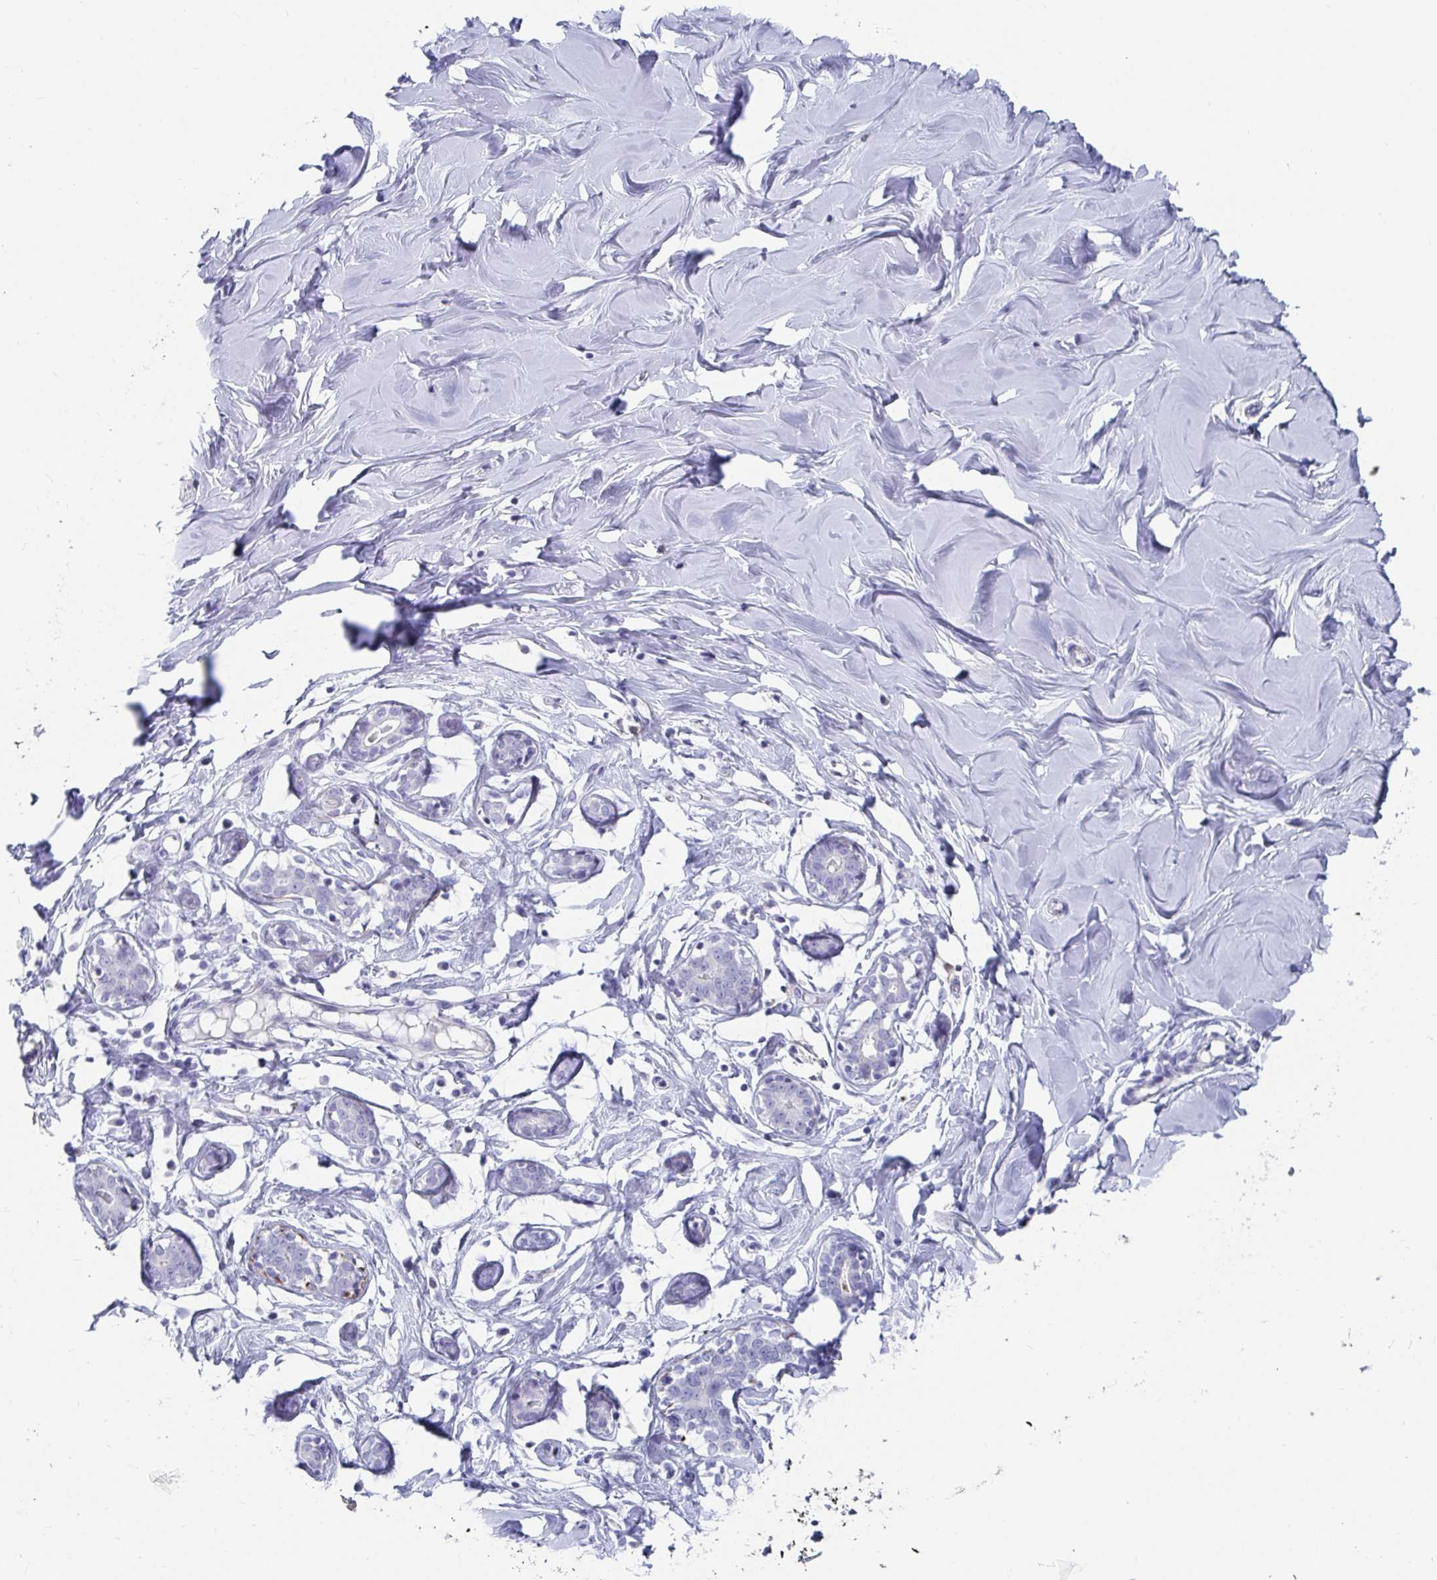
{"staining": {"intensity": "negative", "quantity": "none", "location": "none"}, "tissue": "breast", "cell_type": "Adipocytes", "image_type": "normal", "snomed": [{"axis": "morphology", "description": "Normal tissue, NOS"}, {"axis": "topography", "description": "Breast"}], "caption": "DAB immunohistochemical staining of benign human breast demonstrates no significant expression in adipocytes. (DAB (3,3'-diaminobenzidine) IHC visualized using brightfield microscopy, high magnification).", "gene": "ZFP82", "patient": {"sex": "female", "age": 27}}